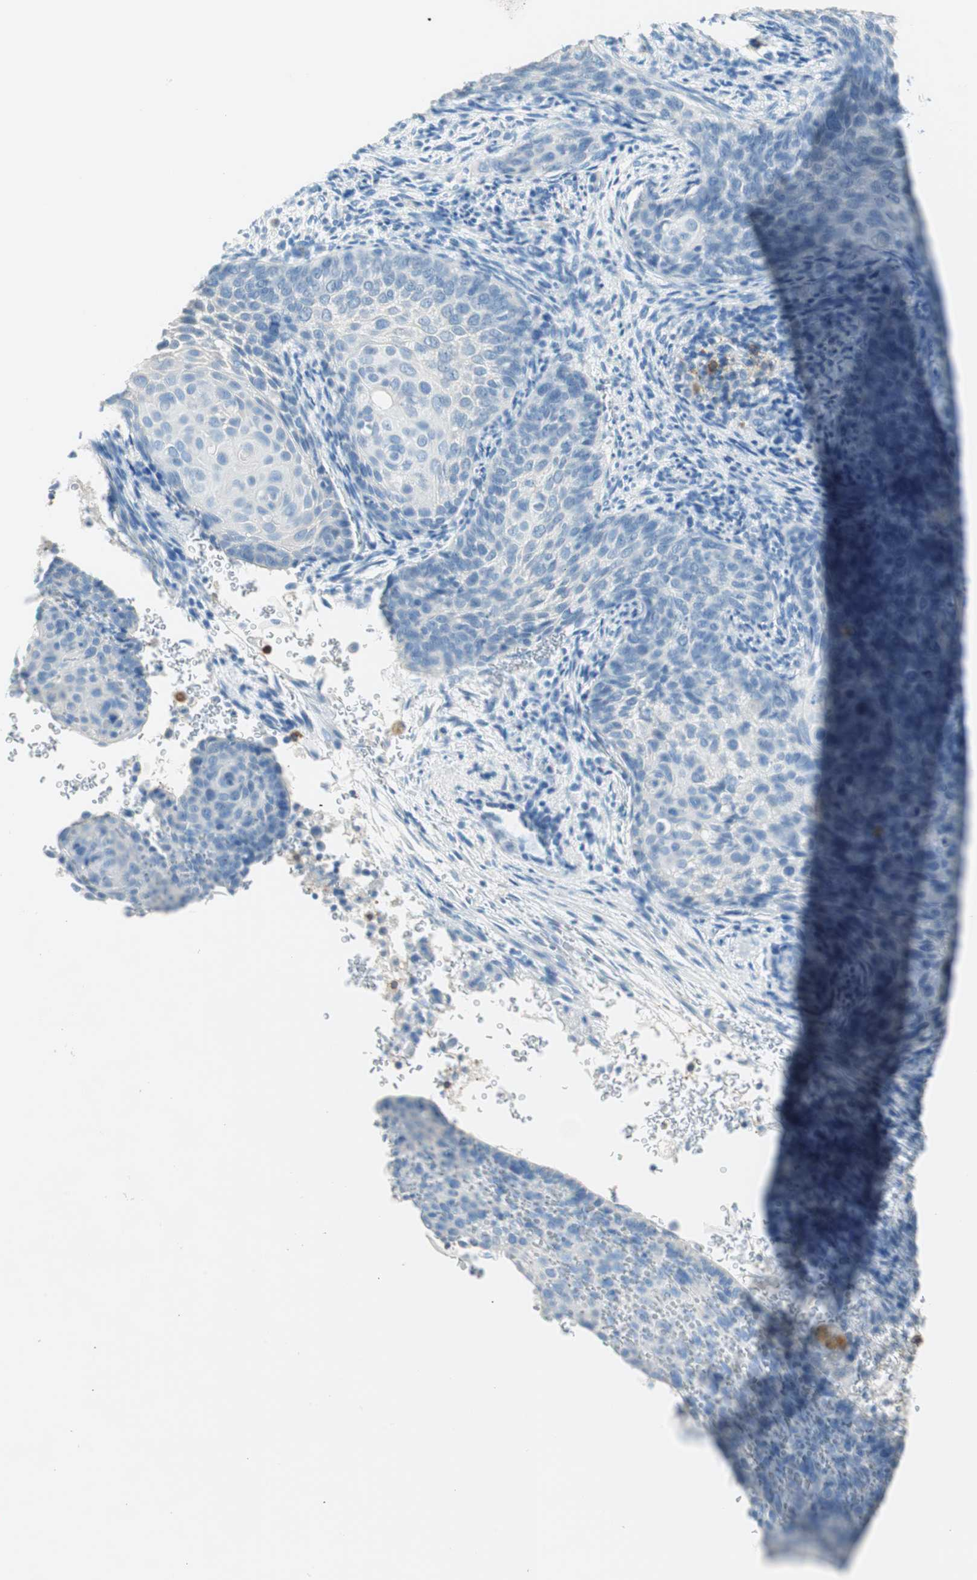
{"staining": {"intensity": "negative", "quantity": "none", "location": "none"}, "tissue": "cervical cancer", "cell_type": "Tumor cells", "image_type": "cancer", "snomed": [{"axis": "morphology", "description": "Squamous cell carcinoma, NOS"}, {"axis": "topography", "description": "Cervix"}], "caption": "This is an immunohistochemistry photomicrograph of human cervical cancer. There is no expression in tumor cells.", "gene": "TNFRSF13C", "patient": {"sex": "female", "age": 33}}